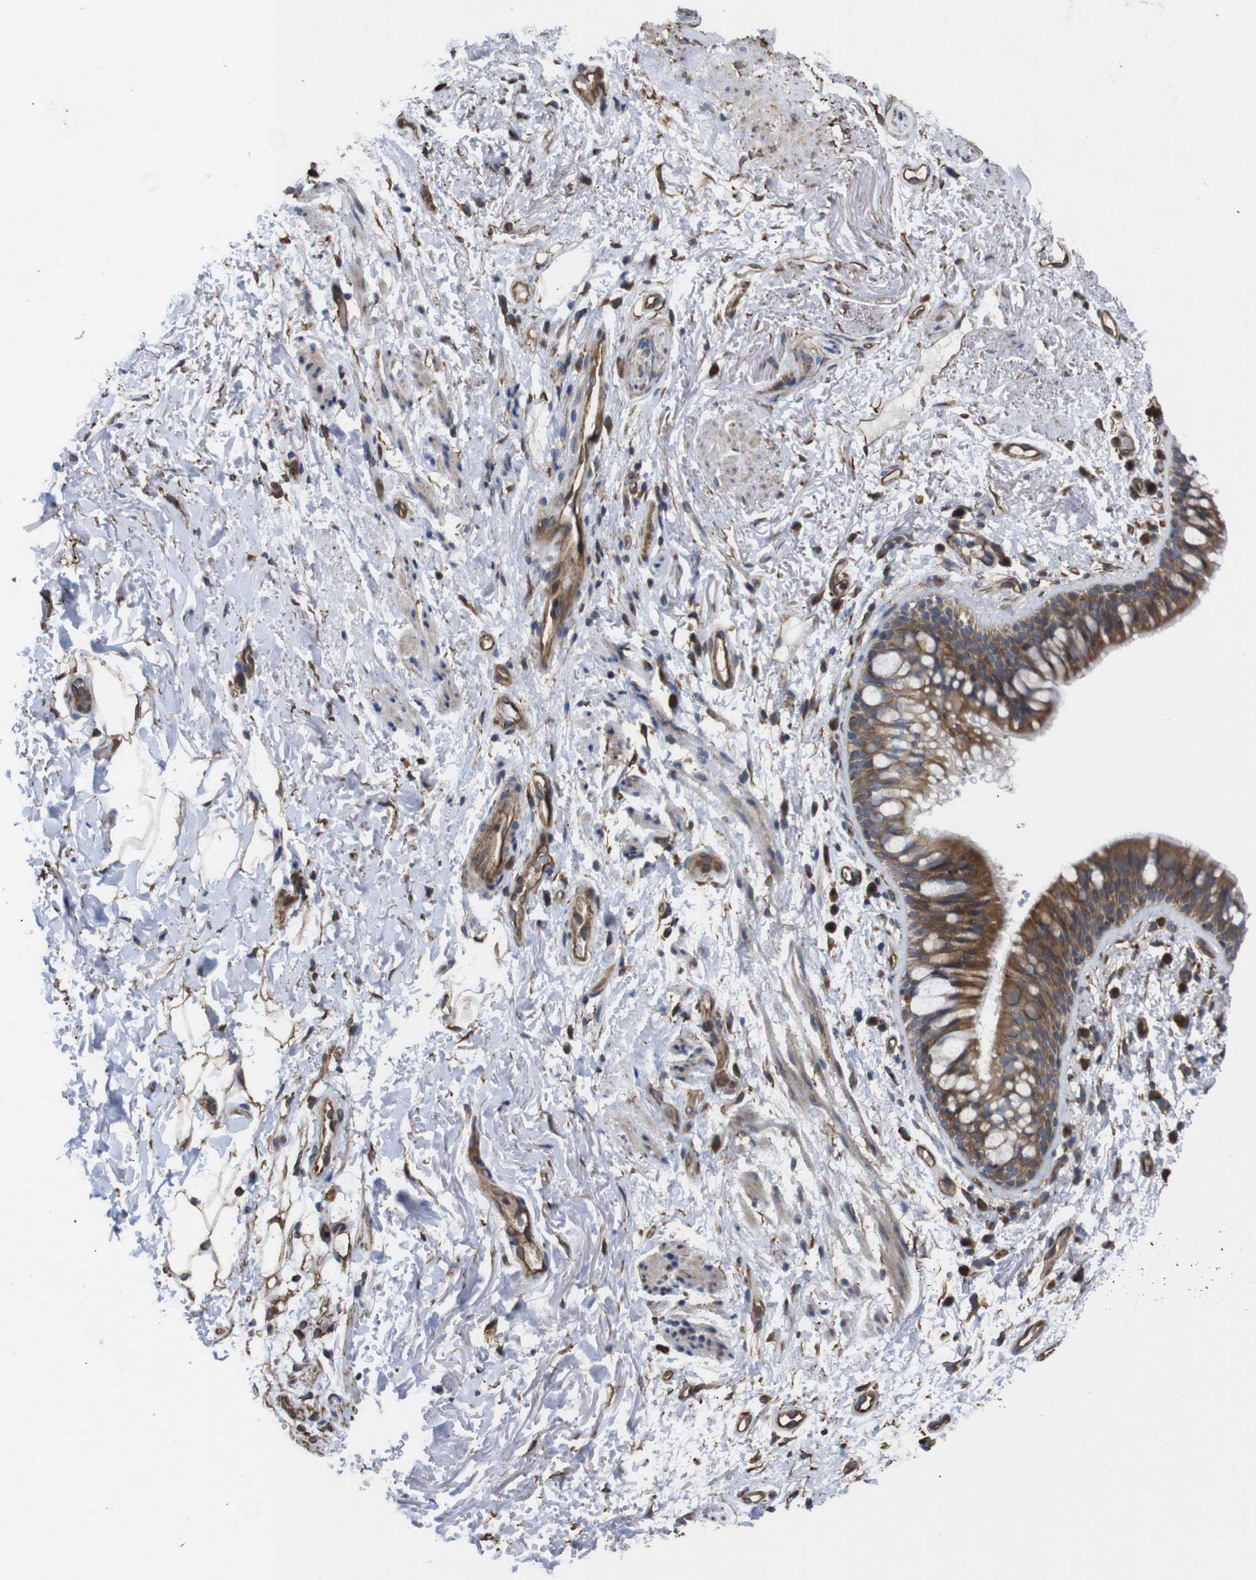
{"staining": {"intensity": "weak", "quantity": ">75%", "location": "cytoplasmic/membranous"}, "tissue": "adipose tissue", "cell_type": "Adipocytes", "image_type": "normal", "snomed": [{"axis": "morphology", "description": "Normal tissue, NOS"}, {"axis": "topography", "description": "Cartilage tissue"}, {"axis": "topography", "description": "Bronchus"}], "caption": "Adipose tissue stained with IHC displays weak cytoplasmic/membranous expression in approximately >75% of adipocytes. (brown staining indicates protein expression, while blue staining denotes nuclei).", "gene": "POMK", "patient": {"sex": "female", "age": 73}}